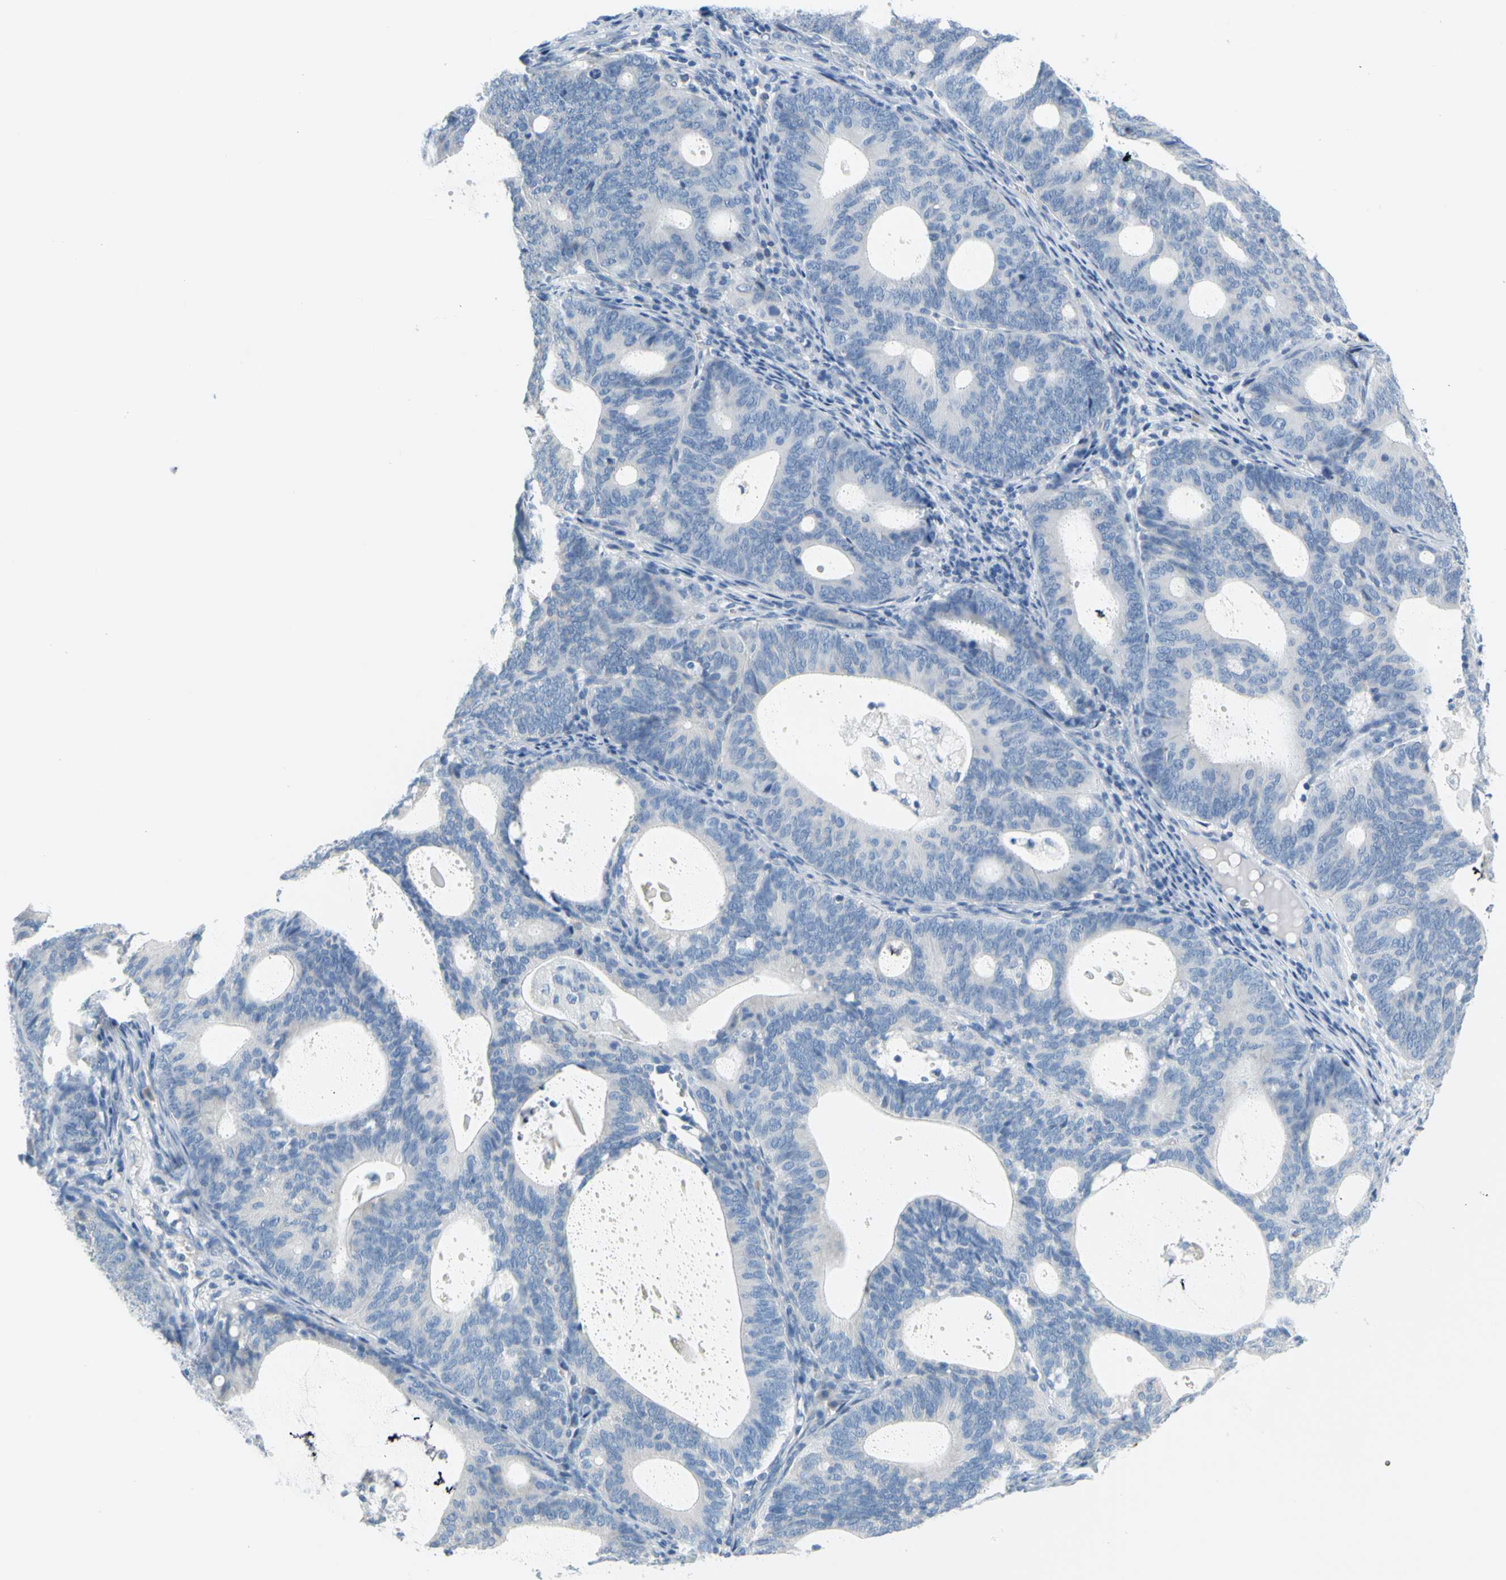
{"staining": {"intensity": "negative", "quantity": "none", "location": "none"}, "tissue": "endometrial cancer", "cell_type": "Tumor cells", "image_type": "cancer", "snomed": [{"axis": "morphology", "description": "Adenocarcinoma, NOS"}, {"axis": "topography", "description": "Uterus"}], "caption": "There is no significant positivity in tumor cells of endometrial cancer.", "gene": "DCT", "patient": {"sex": "female", "age": 83}}